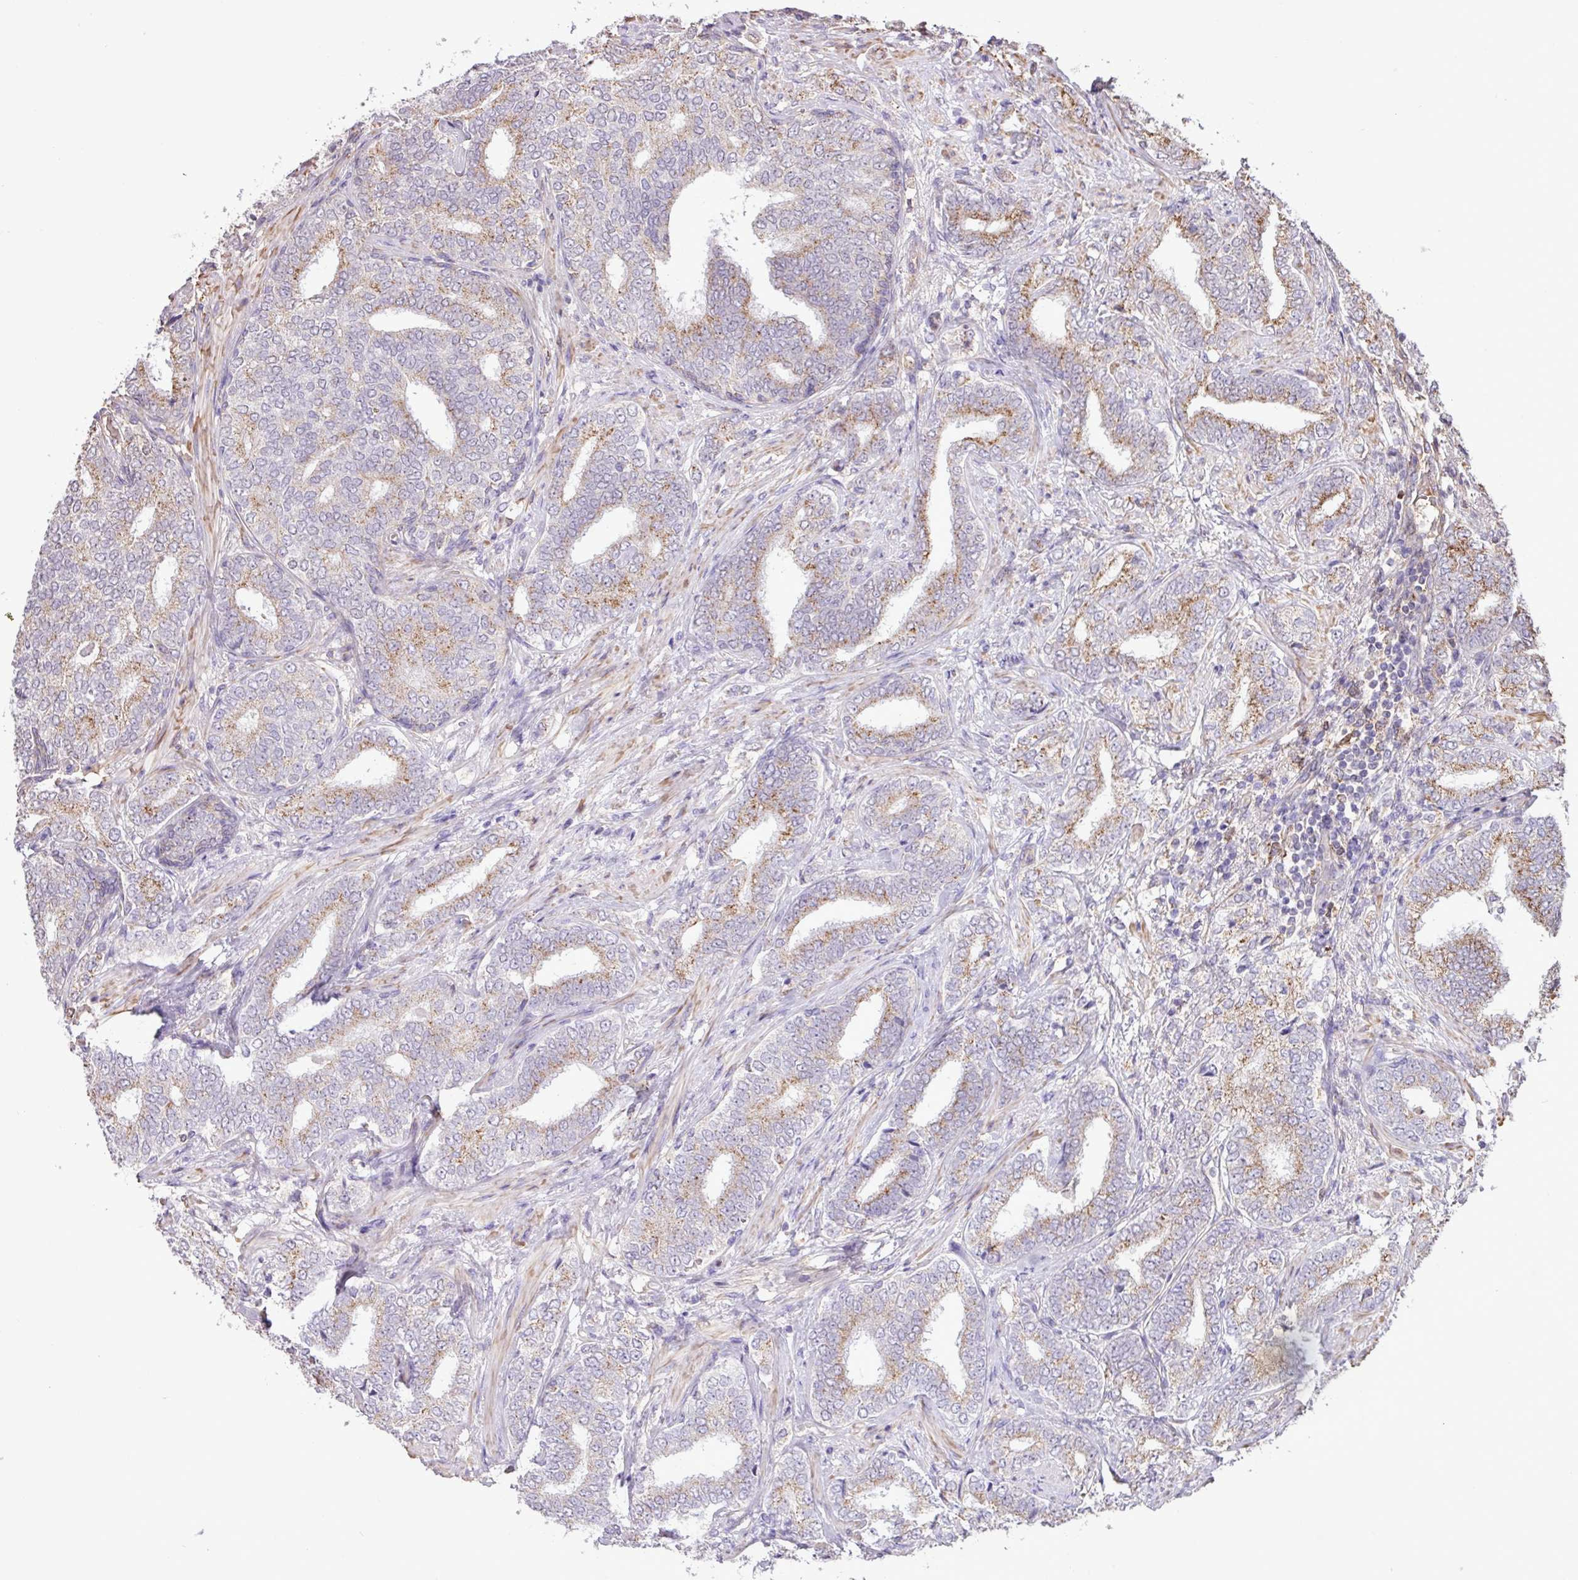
{"staining": {"intensity": "weak", "quantity": "25%-75%", "location": "cytoplasmic/membranous"}, "tissue": "prostate cancer", "cell_type": "Tumor cells", "image_type": "cancer", "snomed": [{"axis": "morphology", "description": "Adenocarcinoma, High grade"}, {"axis": "topography", "description": "Prostate"}], "caption": "DAB immunohistochemical staining of prostate high-grade adenocarcinoma demonstrates weak cytoplasmic/membranous protein positivity in about 25%-75% of tumor cells.", "gene": "CHST11", "patient": {"sex": "male", "age": 72}}